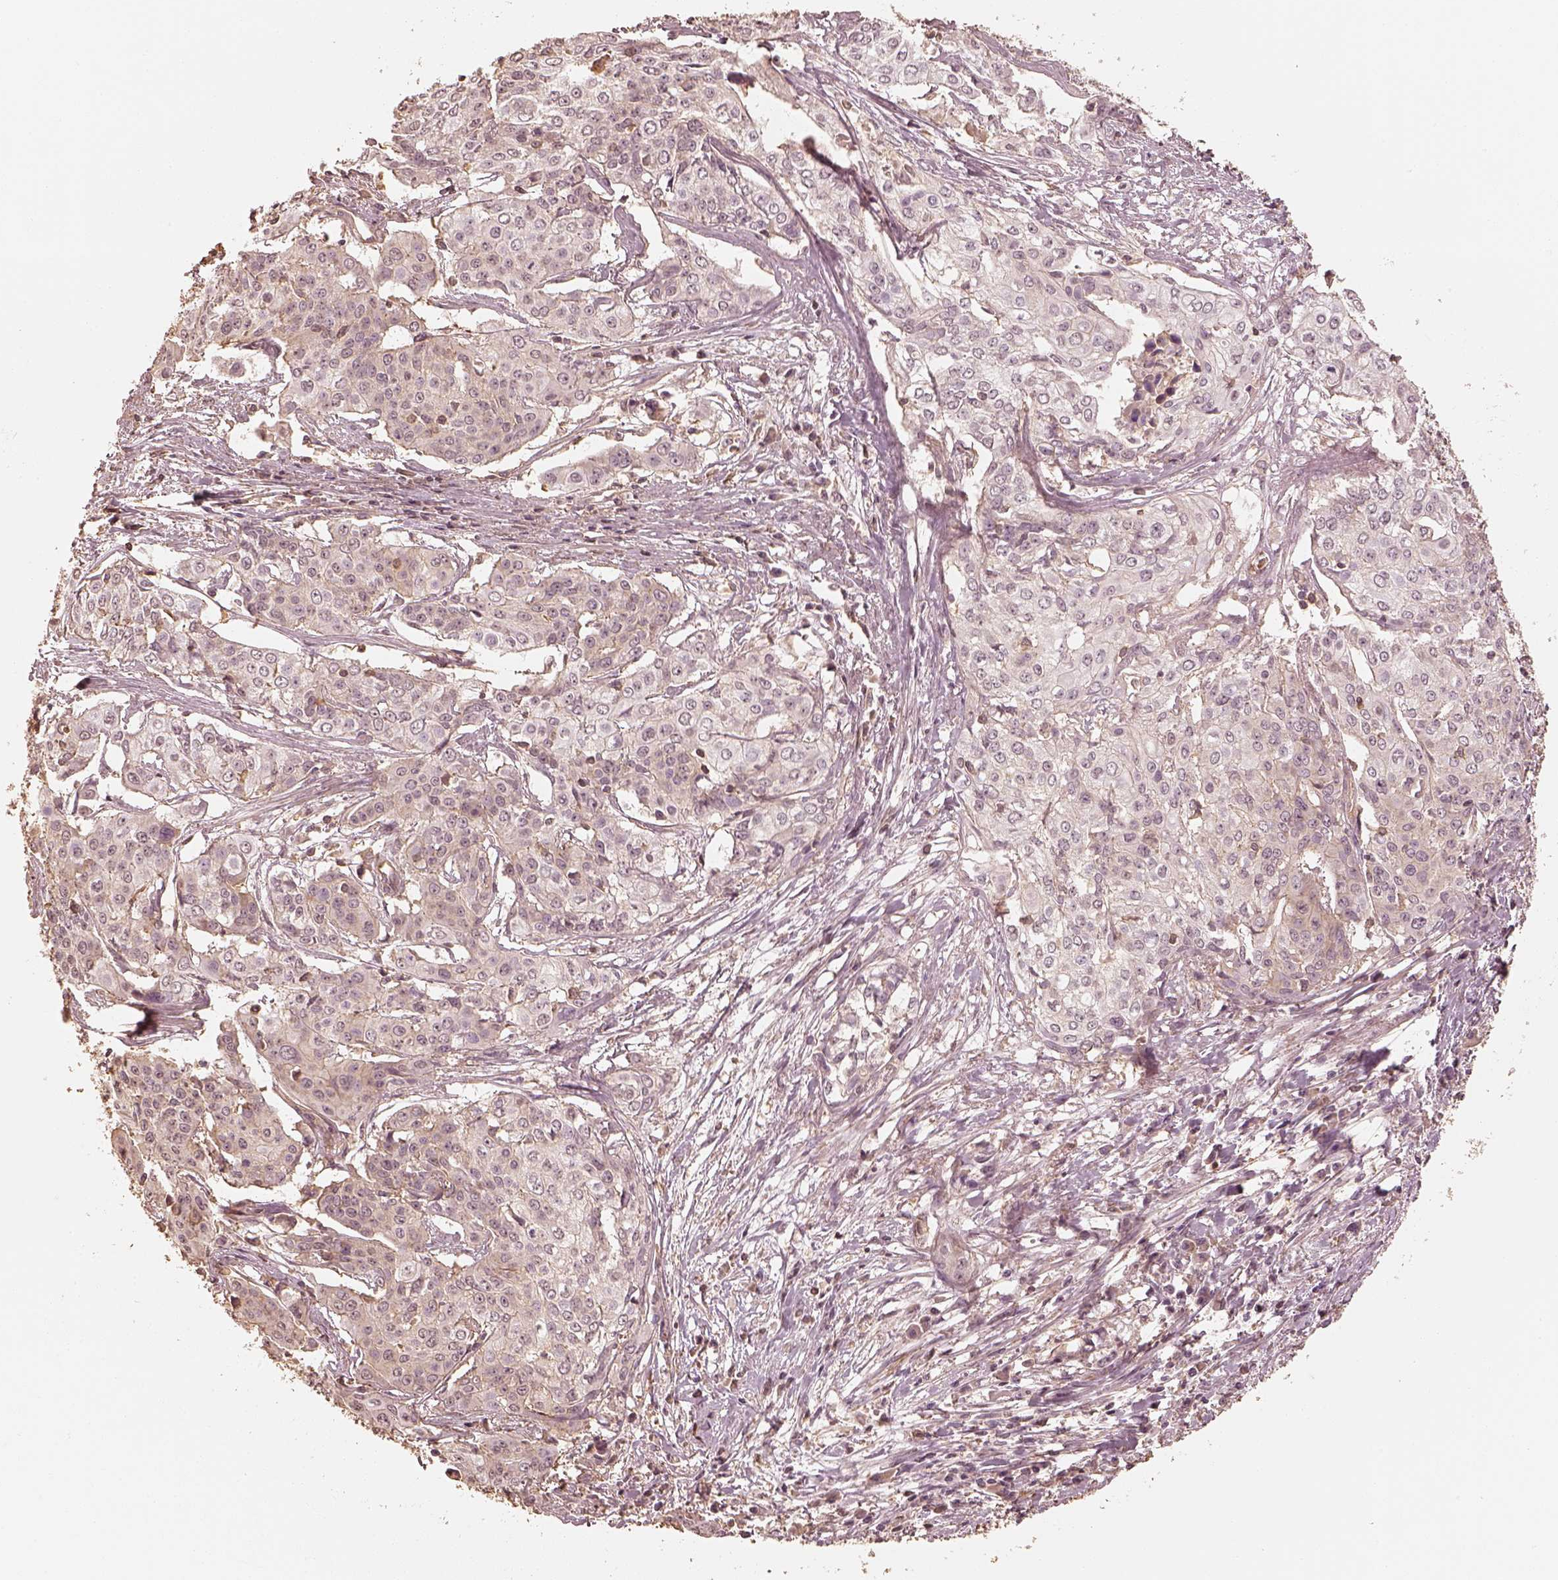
{"staining": {"intensity": "weak", "quantity": "<25%", "location": "cytoplasmic/membranous"}, "tissue": "cervical cancer", "cell_type": "Tumor cells", "image_type": "cancer", "snomed": [{"axis": "morphology", "description": "Squamous cell carcinoma, NOS"}, {"axis": "topography", "description": "Cervix"}], "caption": "The histopathology image demonstrates no staining of tumor cells in cervical cancer.", "gene": "WDR7", "patient": {"sex": "female", "age": 39}}